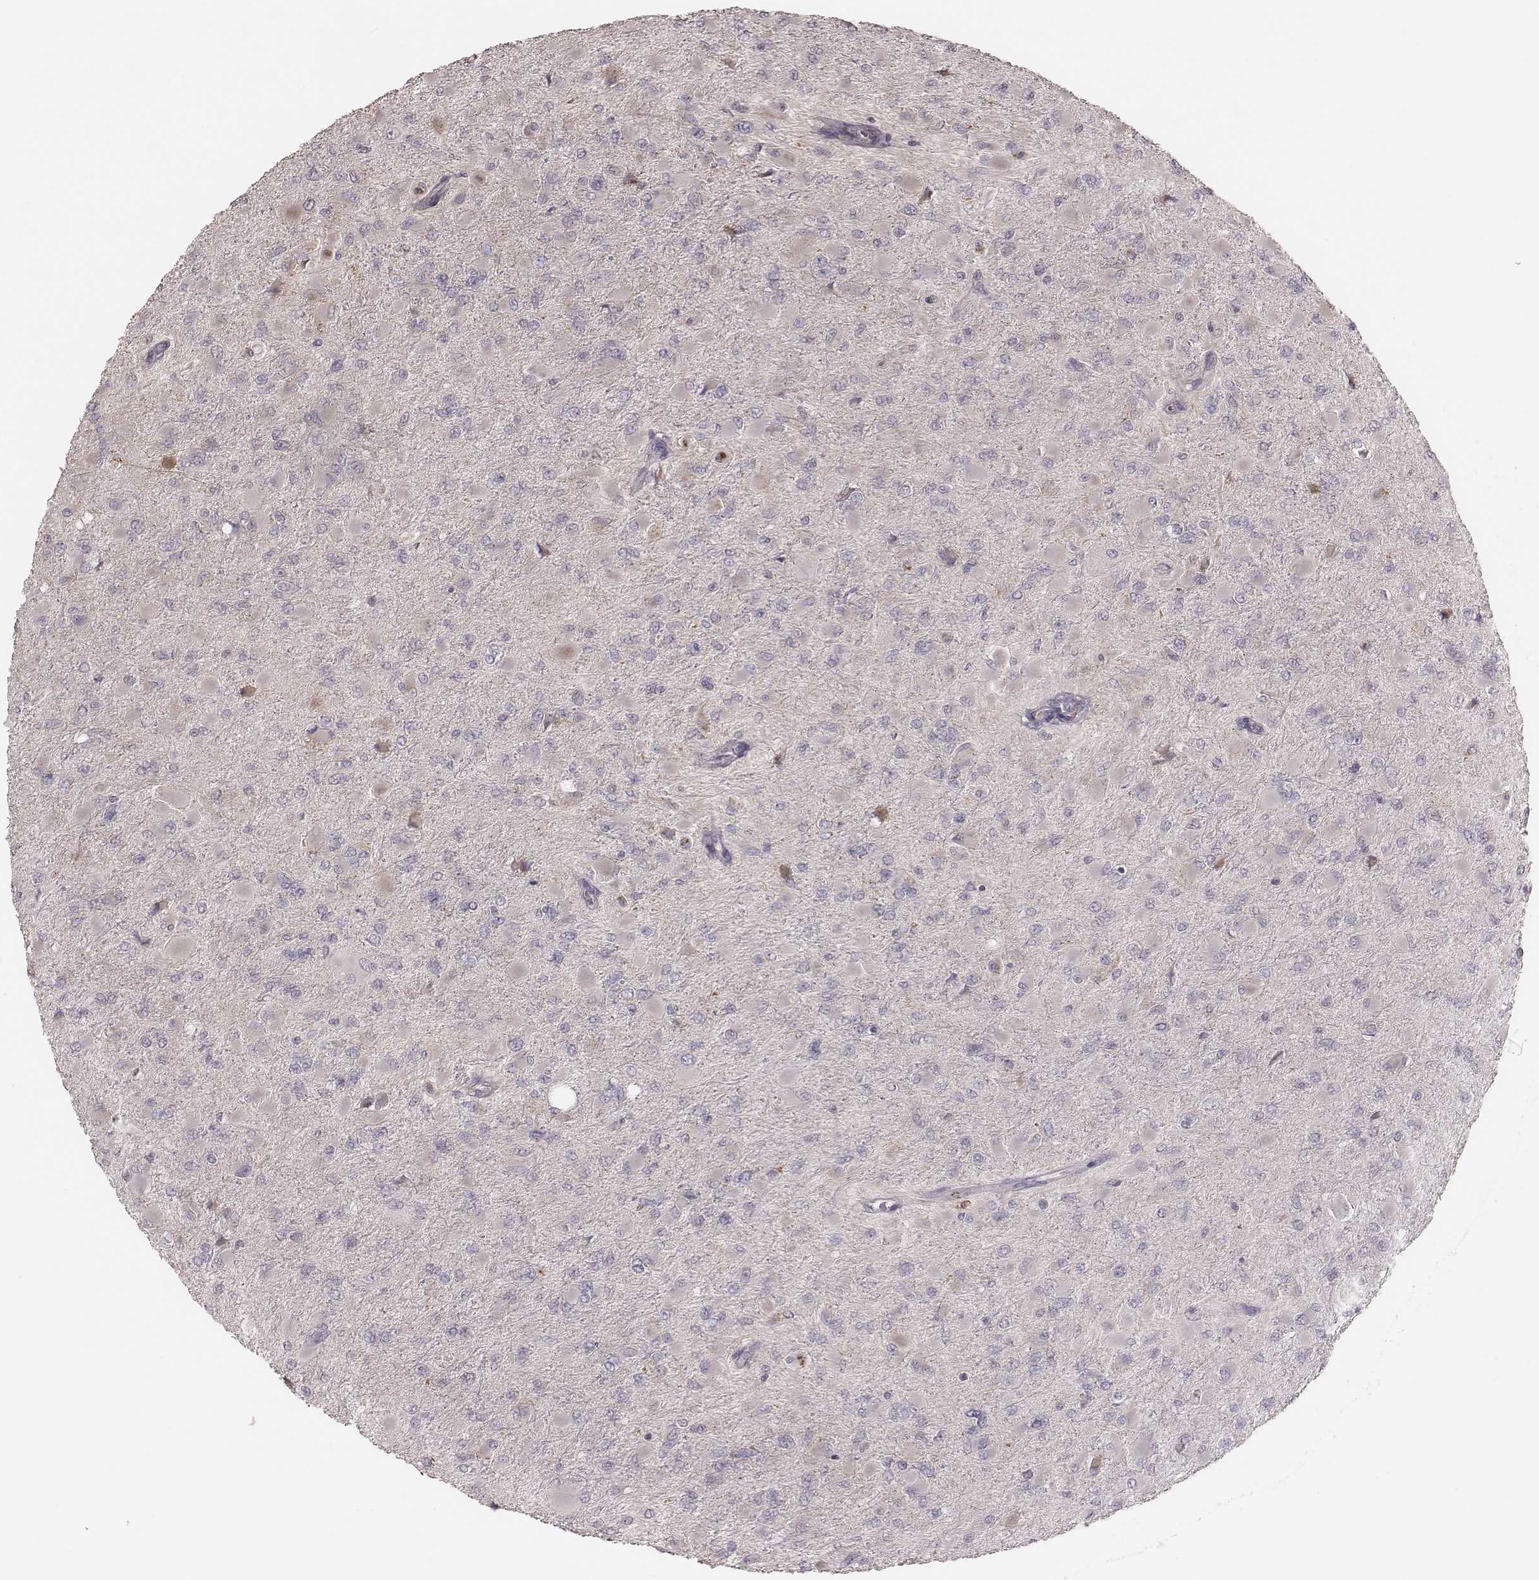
{"staining": {"intensity": "negative", "quantity": "none", "location": "none"}, "tissue": "glioma", "cell_type": "Tumor cells", "image_type": "cancer", "snomed": [{"axis": "morphology", "description": "Glioma, malignant, High grade"}, {"axis": "topography", "description": "Cerebral cortex"}], "caption": "Glioma was stained to show a protein in brown. There is no significant staining in tumor cells.", "gene": "MRPS27", "patient": {"sex": "female", "age": 36}}